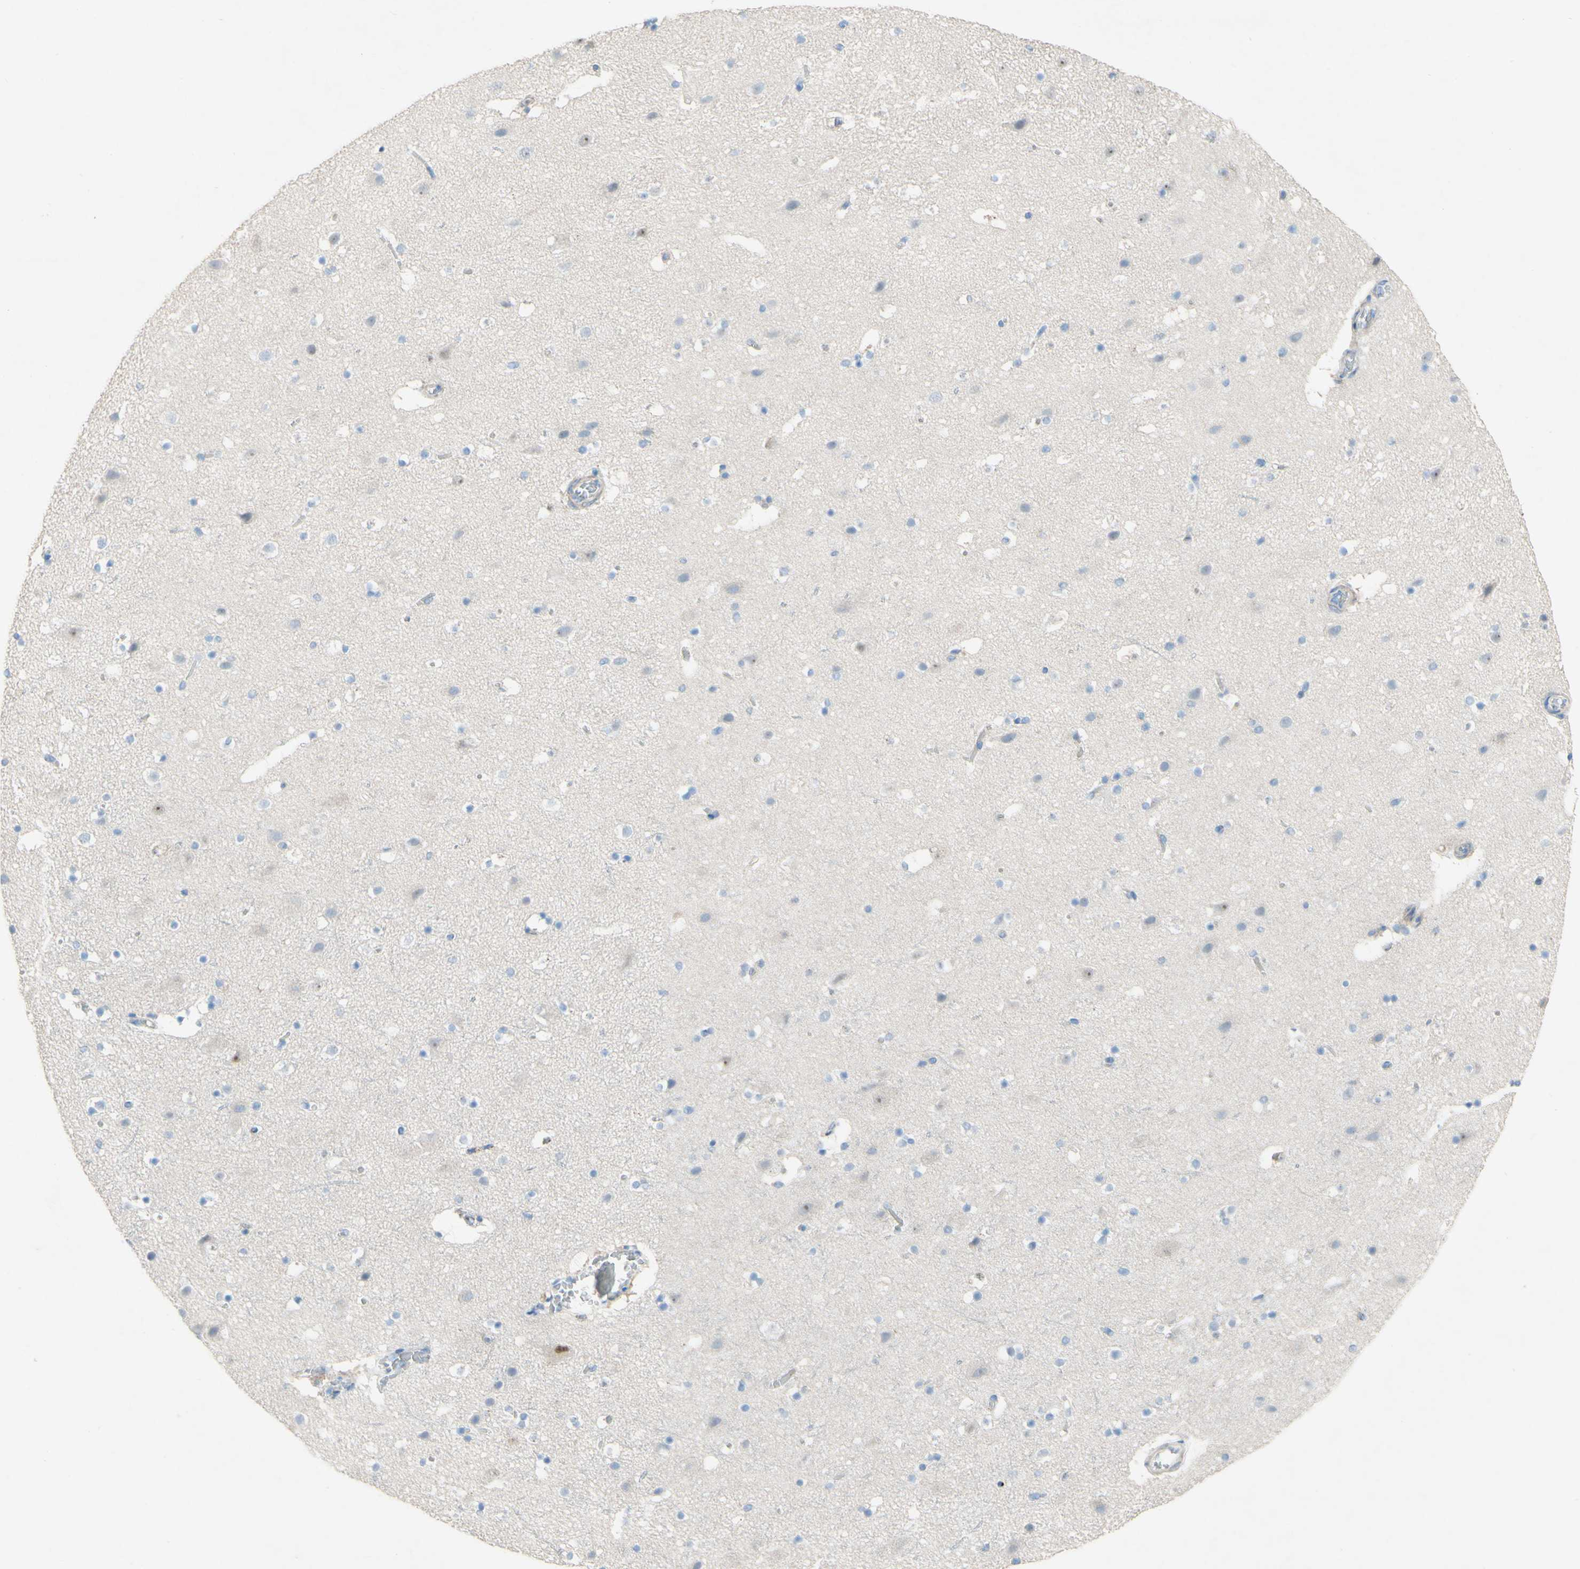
{"staining": {"intensity": "negative", "quantity": "none", "location": "none"}, "tissue": "cerebral cortex", "cell_type": "Endothelial cells", "image_type": "normal", "snomed": [{"axis": "morphology", "description": "Normal tissue, NOS"}, {"axis": "topography", "description": "Cerebral cortex"}], "caption": "IHC photomicrograph of benign human cerebral cortex stained for a protein (brown), which shows no positivity in endothelial cells.", "gene": "ACADL", "patient": {"sex": "male", "age": 45}}